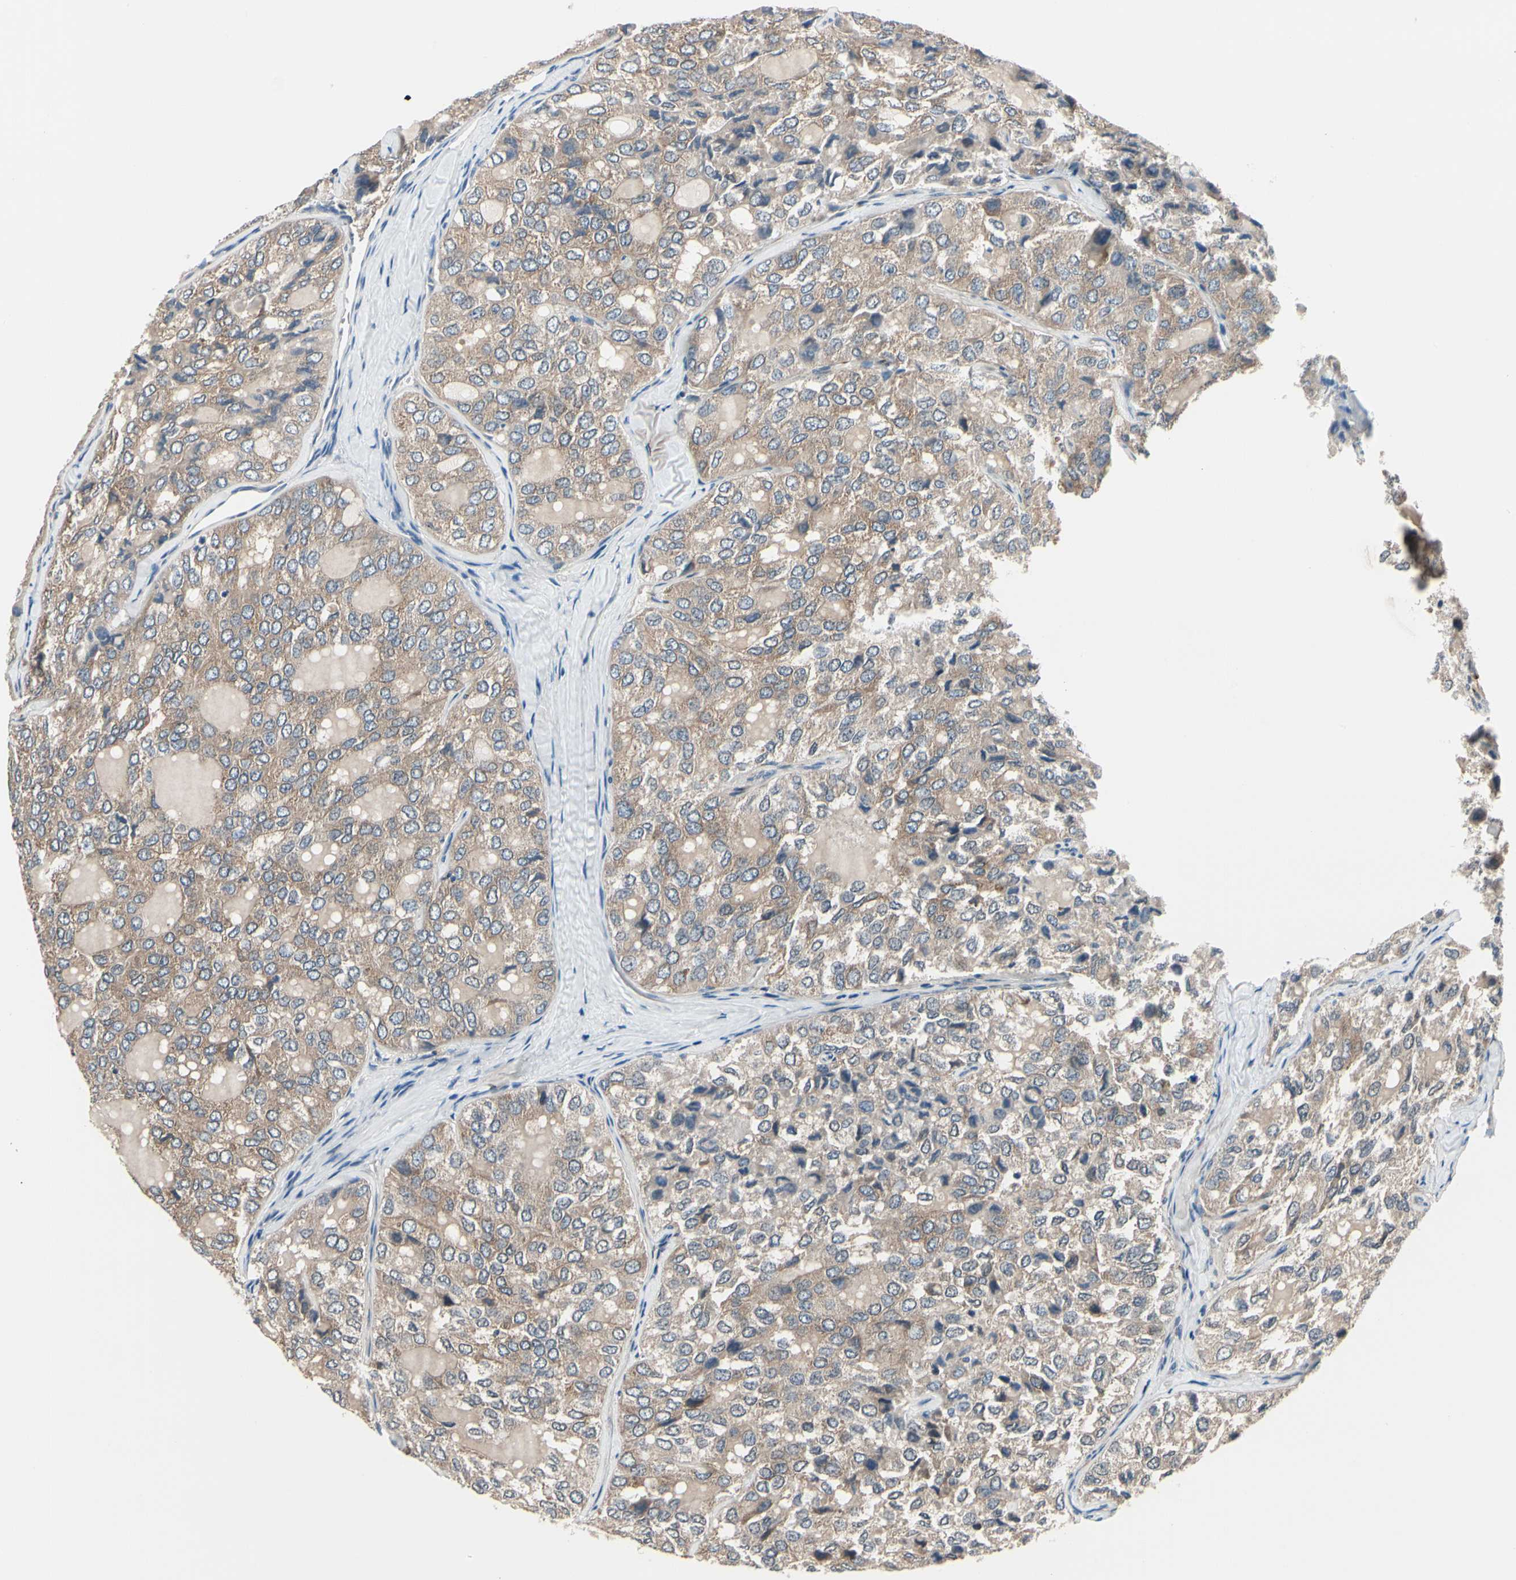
{"staining": {"intensity": "weak", "quantity": ">75%", "location": "cytoplasmic/membranous"}, "tissue": "thyroid cancer", "cell_type": "Tumor cells", "image_type": "cancer", "snomed": [{"axis": "morphology", "description": "Follicular adenoma carcinoma, NOS"}, {"axis": "topography", "description": "Thyroid gland"}], "caption": "A histopathology image of human thyroid cancer (follicular adenoma carcinoma) stained for a protein shows weak cytoplasmic/membranous brown staining in tumor cells.", "gene": "PRKAR2B", "patient": {"sex": "male", "age": 75}}